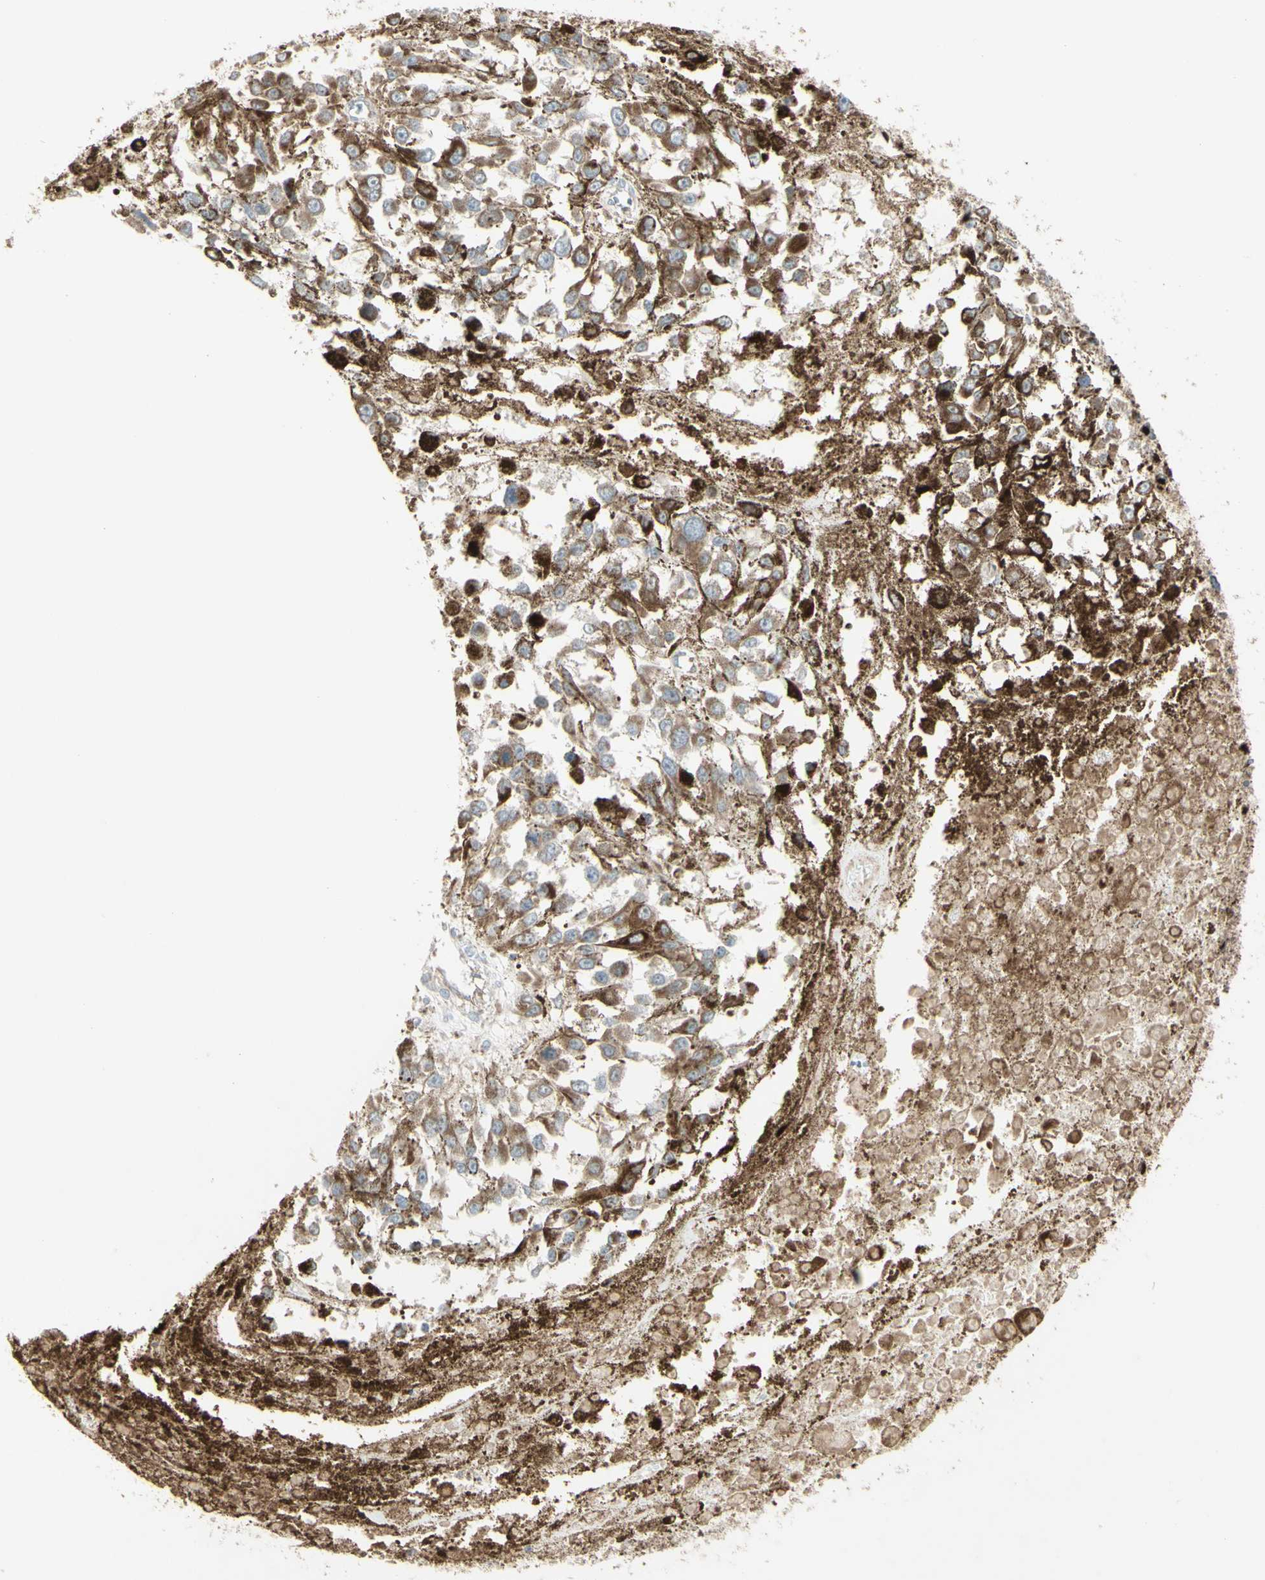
{"staining": {"intensity": "moderate", "quantity": ">75%", "location": "cytoplasmic/membranous"}, "tissue": "melanoma", "cell_type": "Tumor cells", "image_type": "cancer", "snomed": [{"axis": "morphology", "description": "Malignant melanoma, Metastatic site"}, {"axis": "topography", "description": "Lymph node"}], "caption": "Protein analysis of malignant melanoma (metastatic site) tissue demonstrates moderate cytoplasmic/membranous expression in about >75% of tumor cells.", "gene": "CYB5R1", "patient": {"sex": "male", "age": 59}}